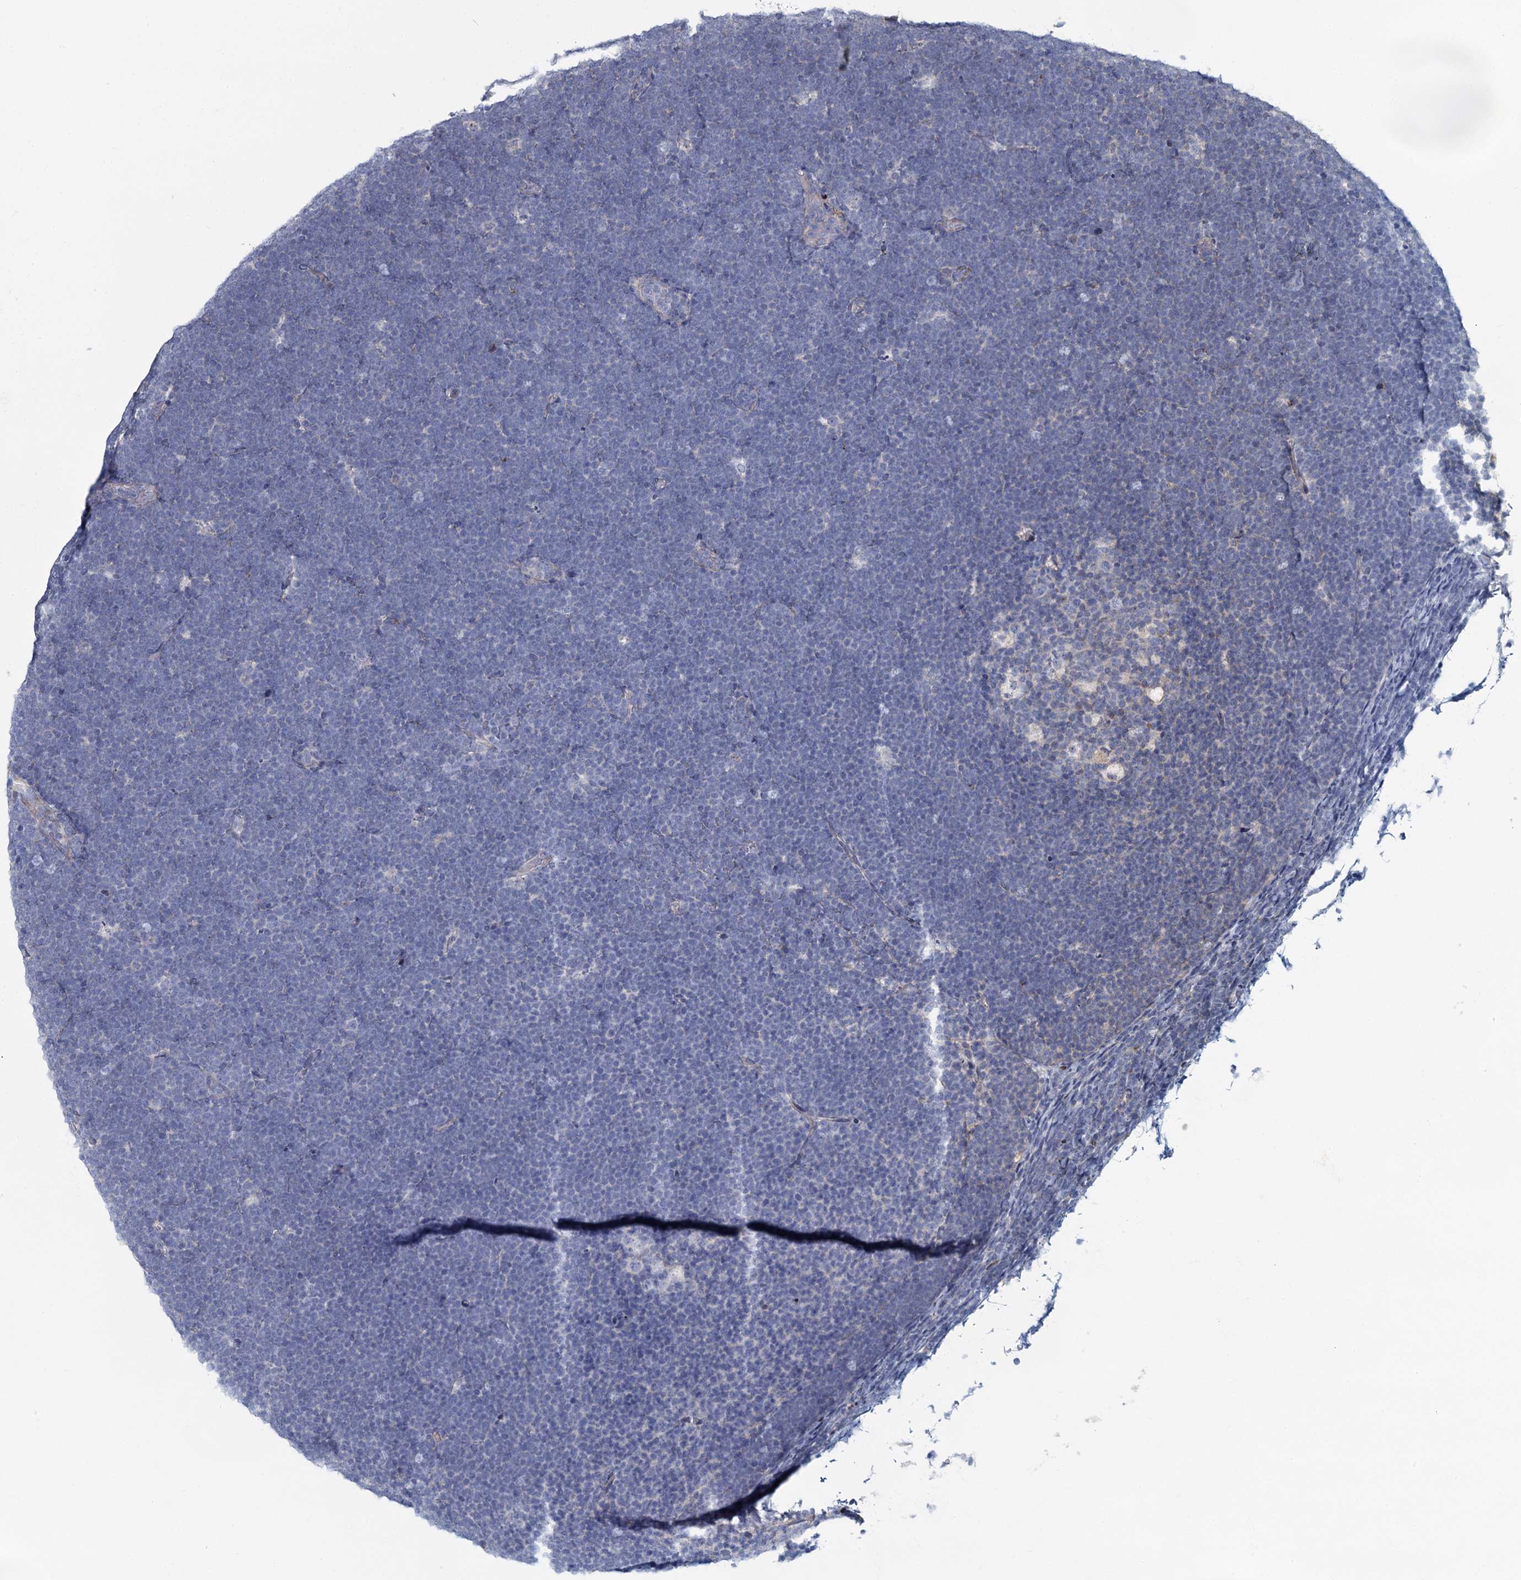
{"staining": {"intensity": "negative", "quantity": "none", "location": "none"}, "tissue": "lymphoma", "cell_type": "Tumor cells", "image_type": "cancer", "snomed": [{"axis": "morphology", "description": "Malignant lymphoma, non-Hodgkin's type, High grade"}, {"axis": "topography", "description": "Lymph node"}], "caption": "Photomicrograph shows no protein staining in tumor cells of lymphoma tissue.", "gene": "DCUN1D2", "patient": {"sex": "male", "age": 13}}